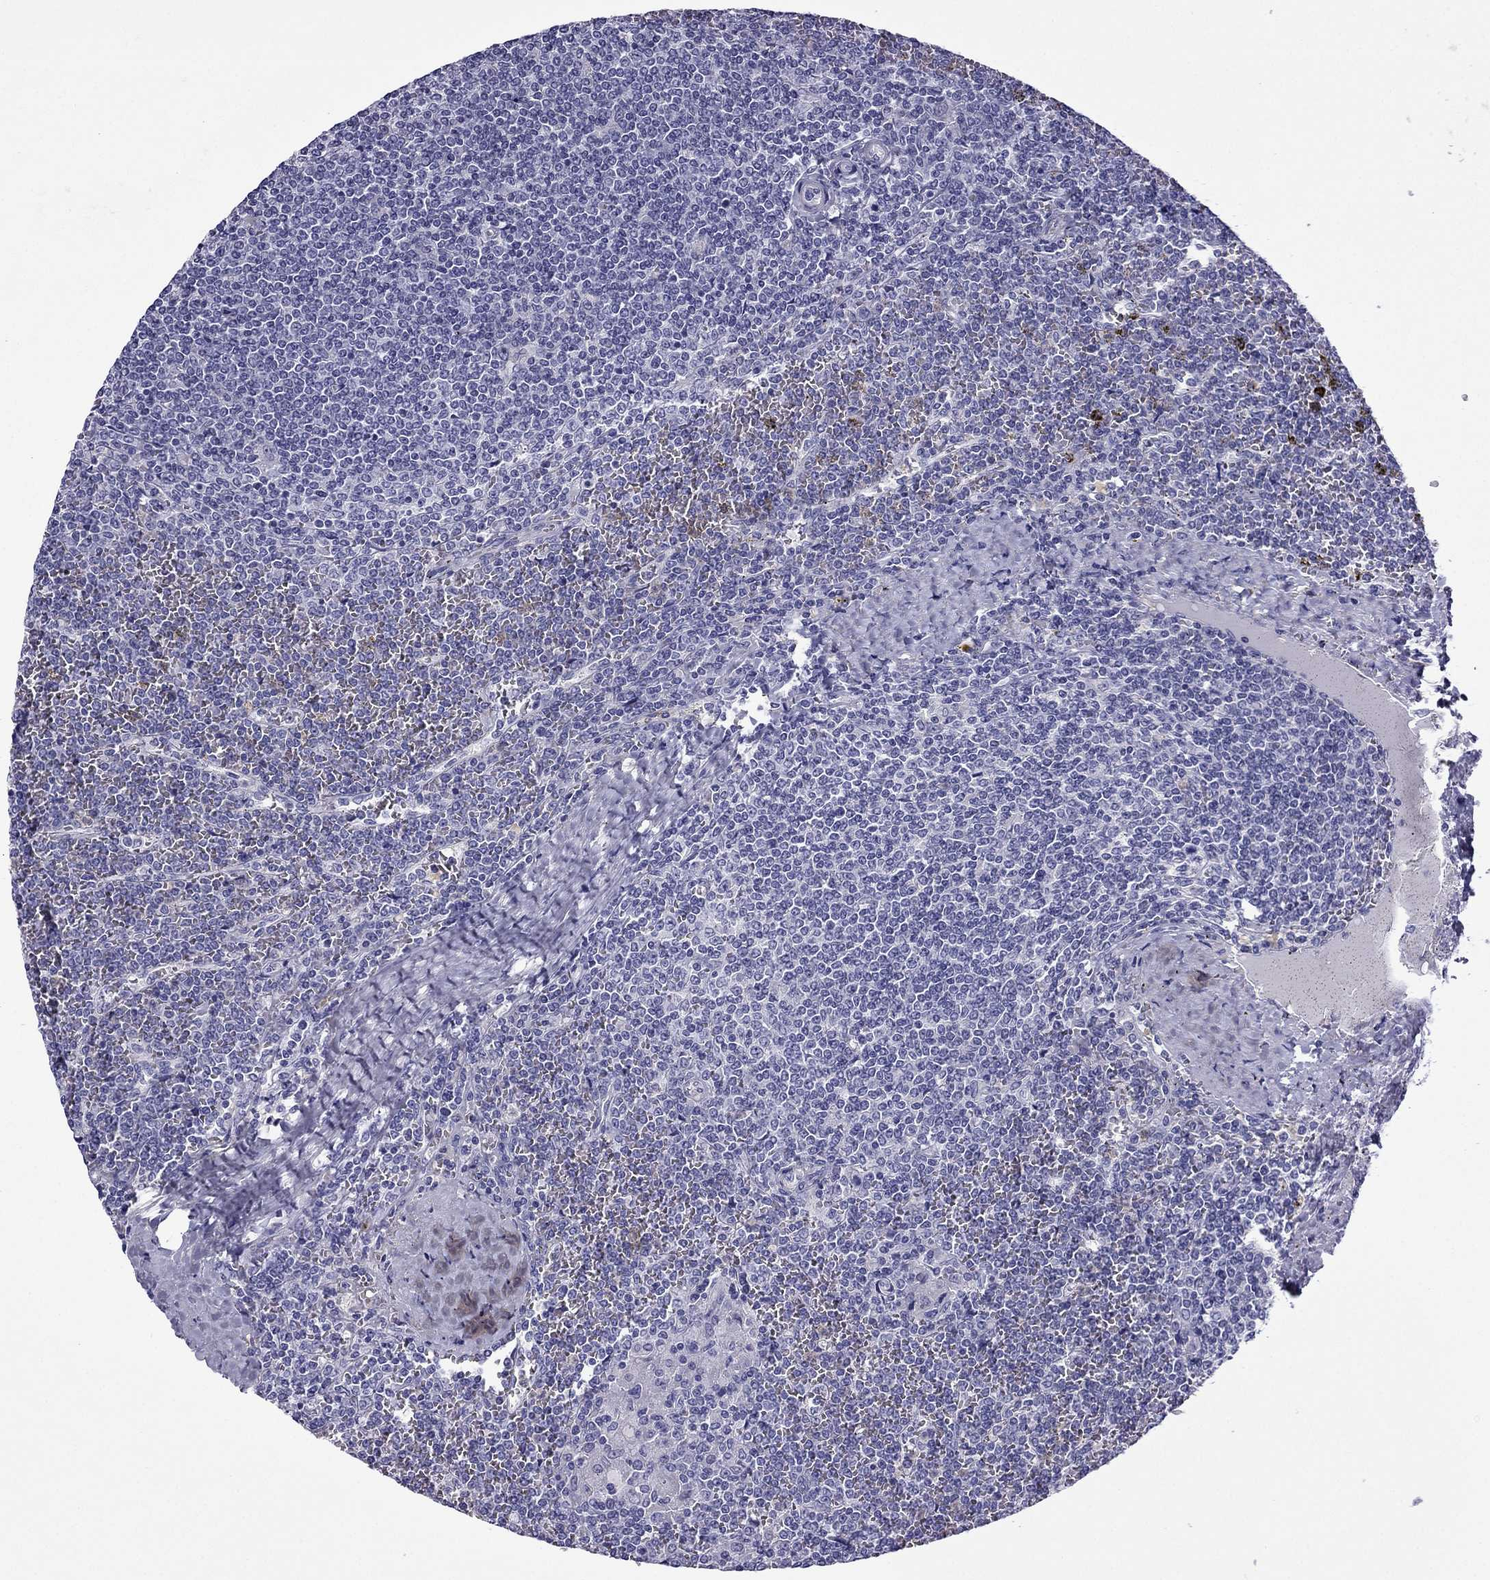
{"staining": {"intensity": "negative", "quantity": "none", "location": "none"}, "tissue": "lymphoma", "cell_type": "Tumor cells", "image_type": "cancer", "snomed": [{"axis": "morphology", "description": "Malignant lymphoma, non-Hodgkin's type, Low grade"}, {"axis": "topography", "description": "Spleen"}], "caption": "Human low-grade malignant lymphoma, non-Hodgkin's type stained for a protein using immunohistochemistry (IHC) displays no expression in tumor cells.", "gene": "GJA8", "patient": {"sex": "female", "age": 19}}